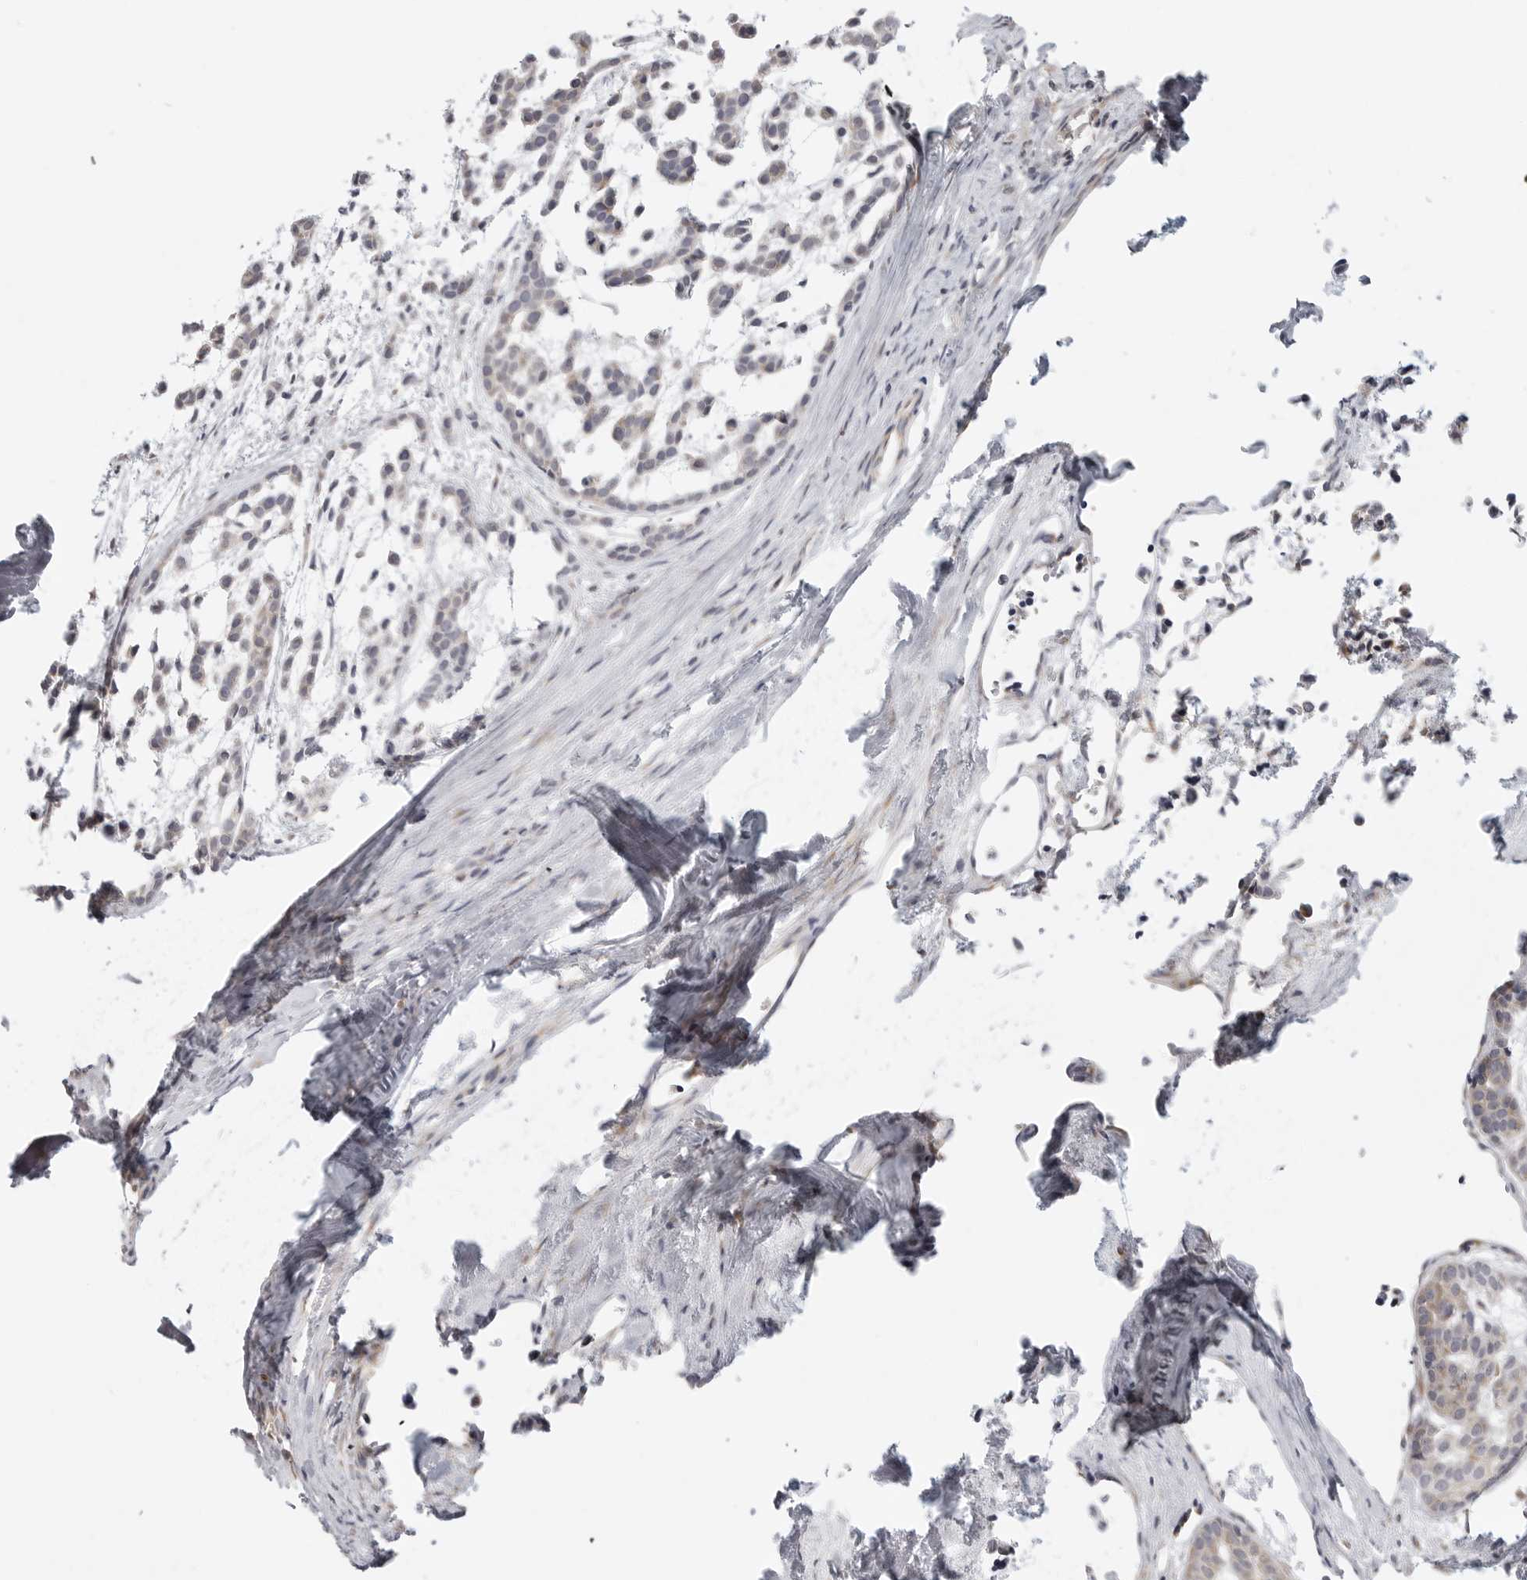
{"staining": {"intensity": "negative", "quantity": "none", "location": "none"}, "tissue": "head and neck cancer", "cell_type": "Tumor cells", "image_type": "cancer", "snomed": [{"axis": "morphology", "description": "Adenocarcinoma, NOS"}, {"axis": "morphology", "description": "Adenoma, NOS"}, {"axis": "topography", "description": "Head-Neck"}], "caption": "This is a micrograph of immunohistochemistry (IHC) staining of head and neck cancer, which shows no staining in tumor cells.", "gene": "MAP7D1", "patient": {"sex": "female", "age": 55}}